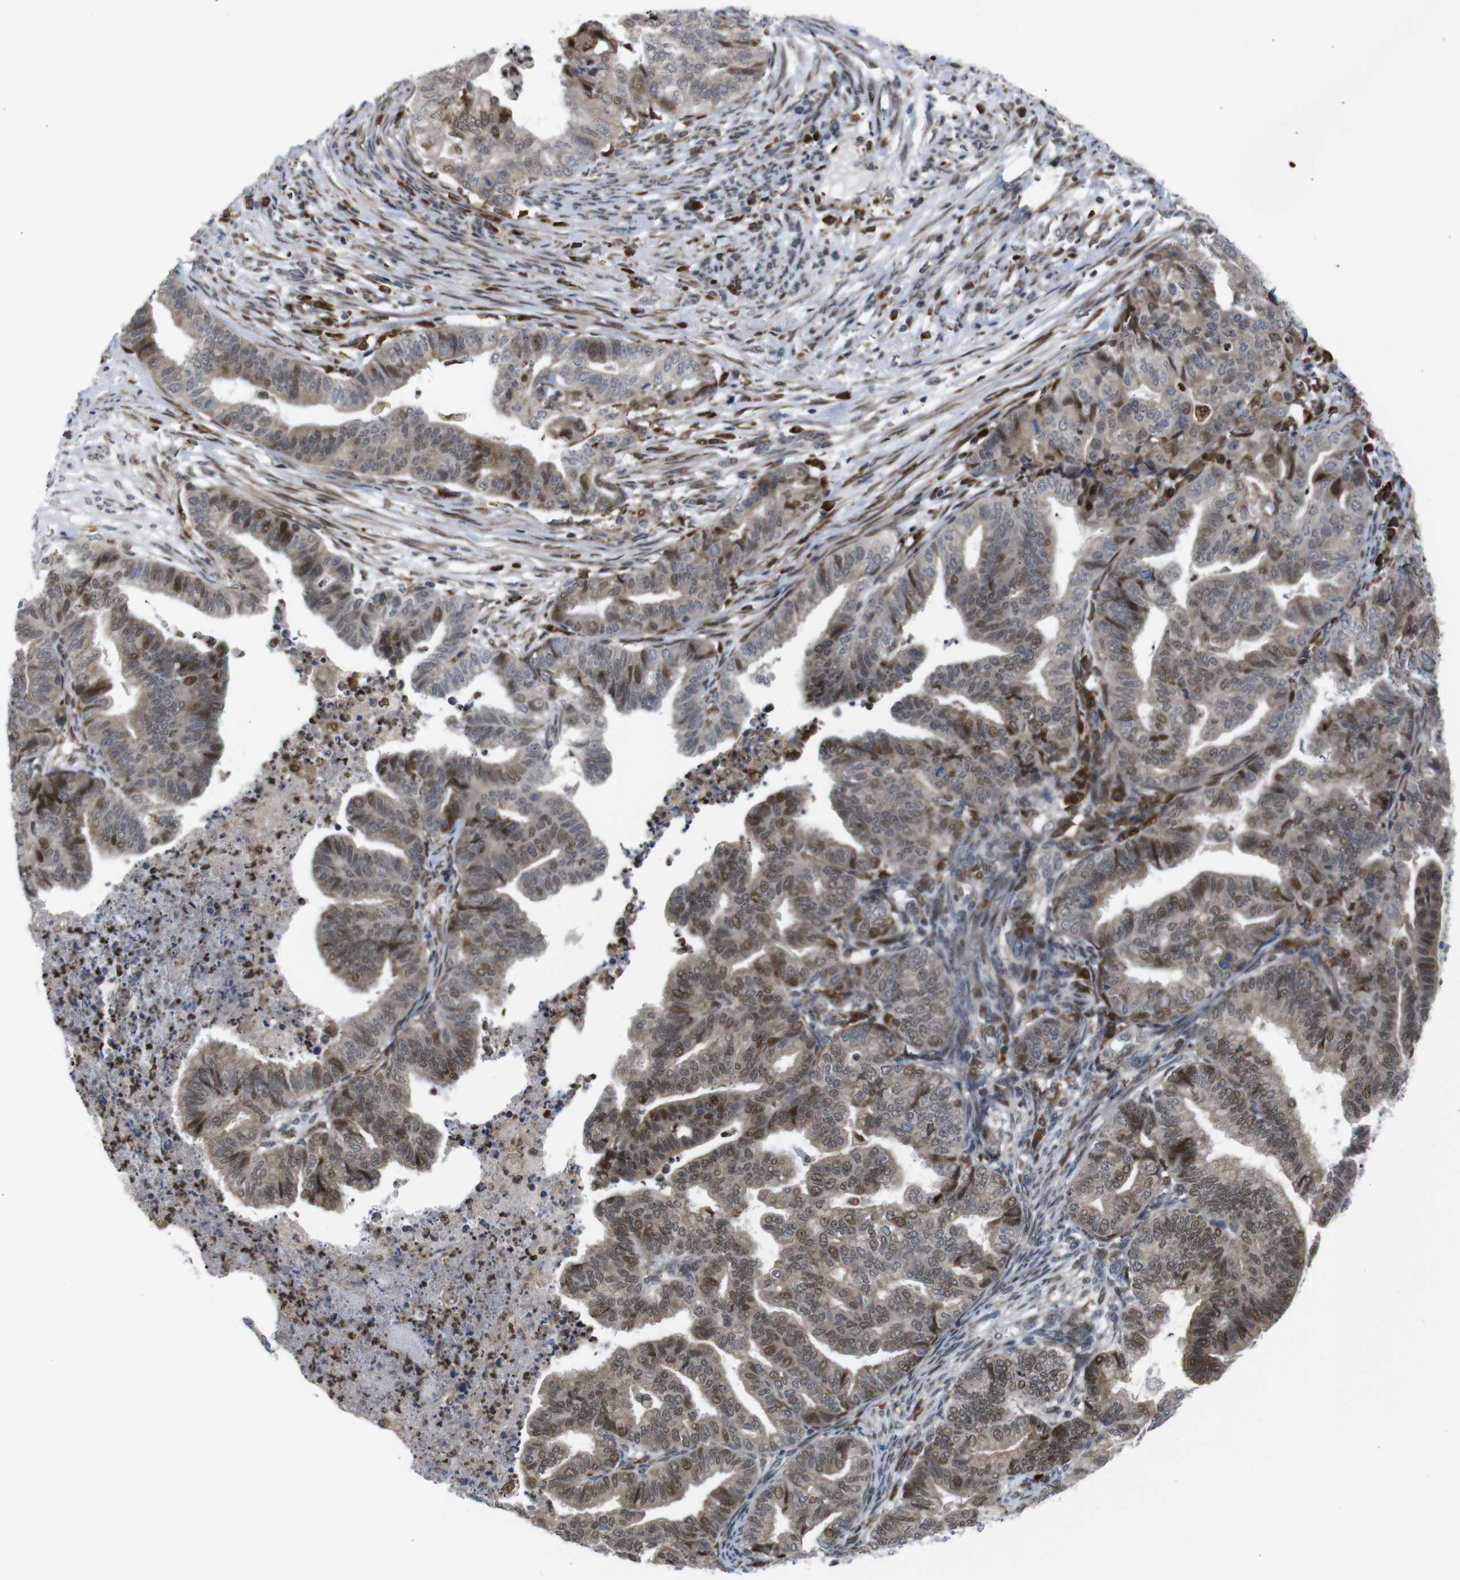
{"staining": {"intensity": "moderate", "quantity": "25%-75%", "location": "cytoplasmic/membranous,nuclear"}, "tissue": "endometrial cancer", "cell_type": "Tumor cells", "image_type": "cancer", "snomed": [{"axis": "morphology", "description": "Adenocarcinoma, NOS"}, {"axis": "topography", "description": "Endometrium"}], "caption": "A medium amount of moderate cytoplasmic/membranous and nuclear expression is seen in approximately 25%-75% of tumor cells in adenocarcinoma (endometrial) tissue.", "gene": "PTPN1", "patient": {"sex": "female", "age": 79}}